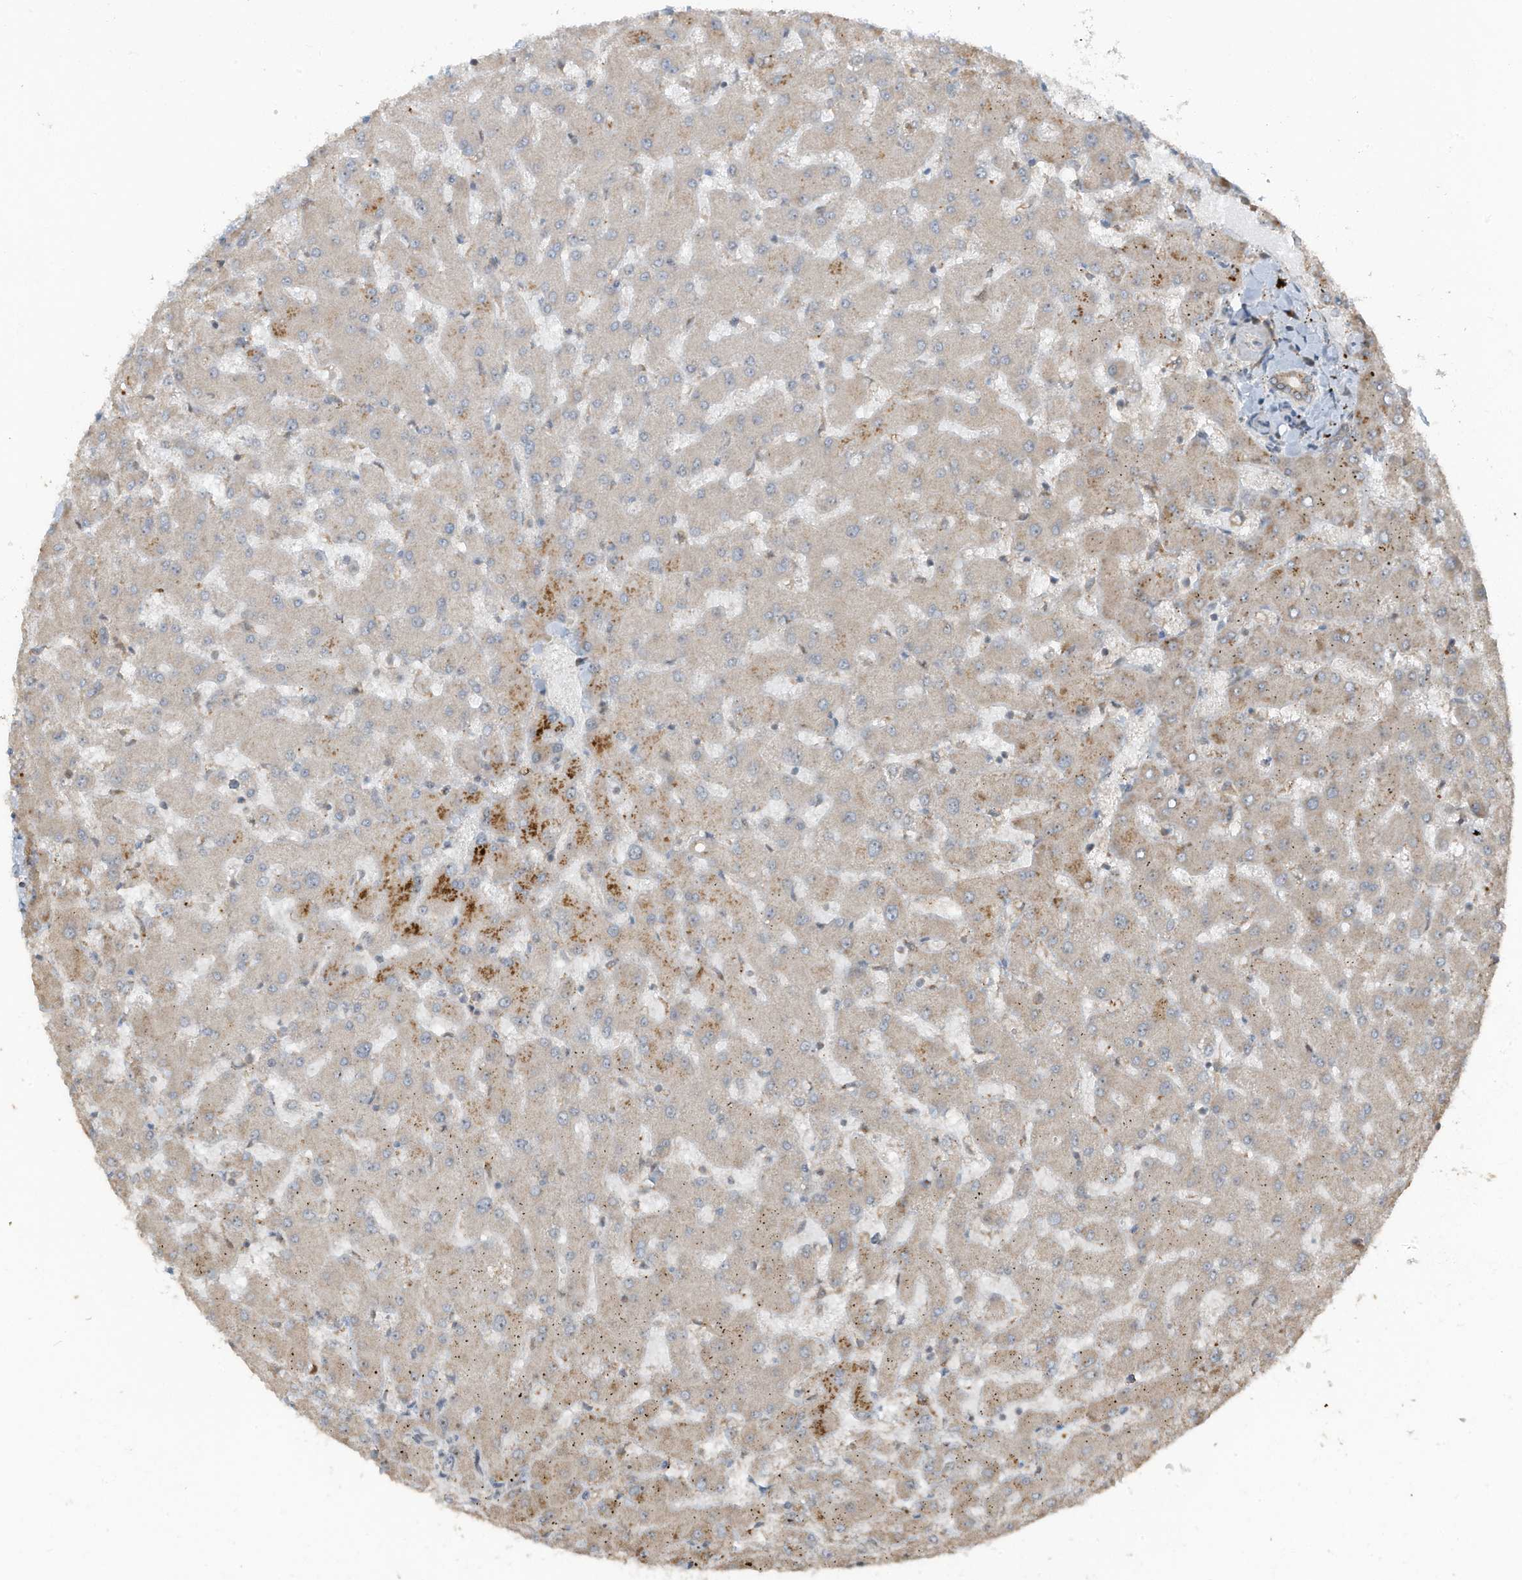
{"staining": {"intensity": "weak", "quantity": "<25%", "location": "cytoplasmic/membranous"}, "tissue": "liver", "cell_type": "Cholangiocytes", "image_type": "normal", "snomed": [{"axis": "morphology", "description": "Normal tissue, NOS"}, {"axis": "topography", "description": "Liver"}], "caption": "Immunohistochemistry (IHC) photomicrograph of normal liver stained for a protein (brown), which demonstrates no expression in cholangiocytes. (Immunohistochemistry (IHC), brightfield microscopy, high magnification).", "gene": "TXNDC9", "patient": {"sex": "female", "age": 63}}